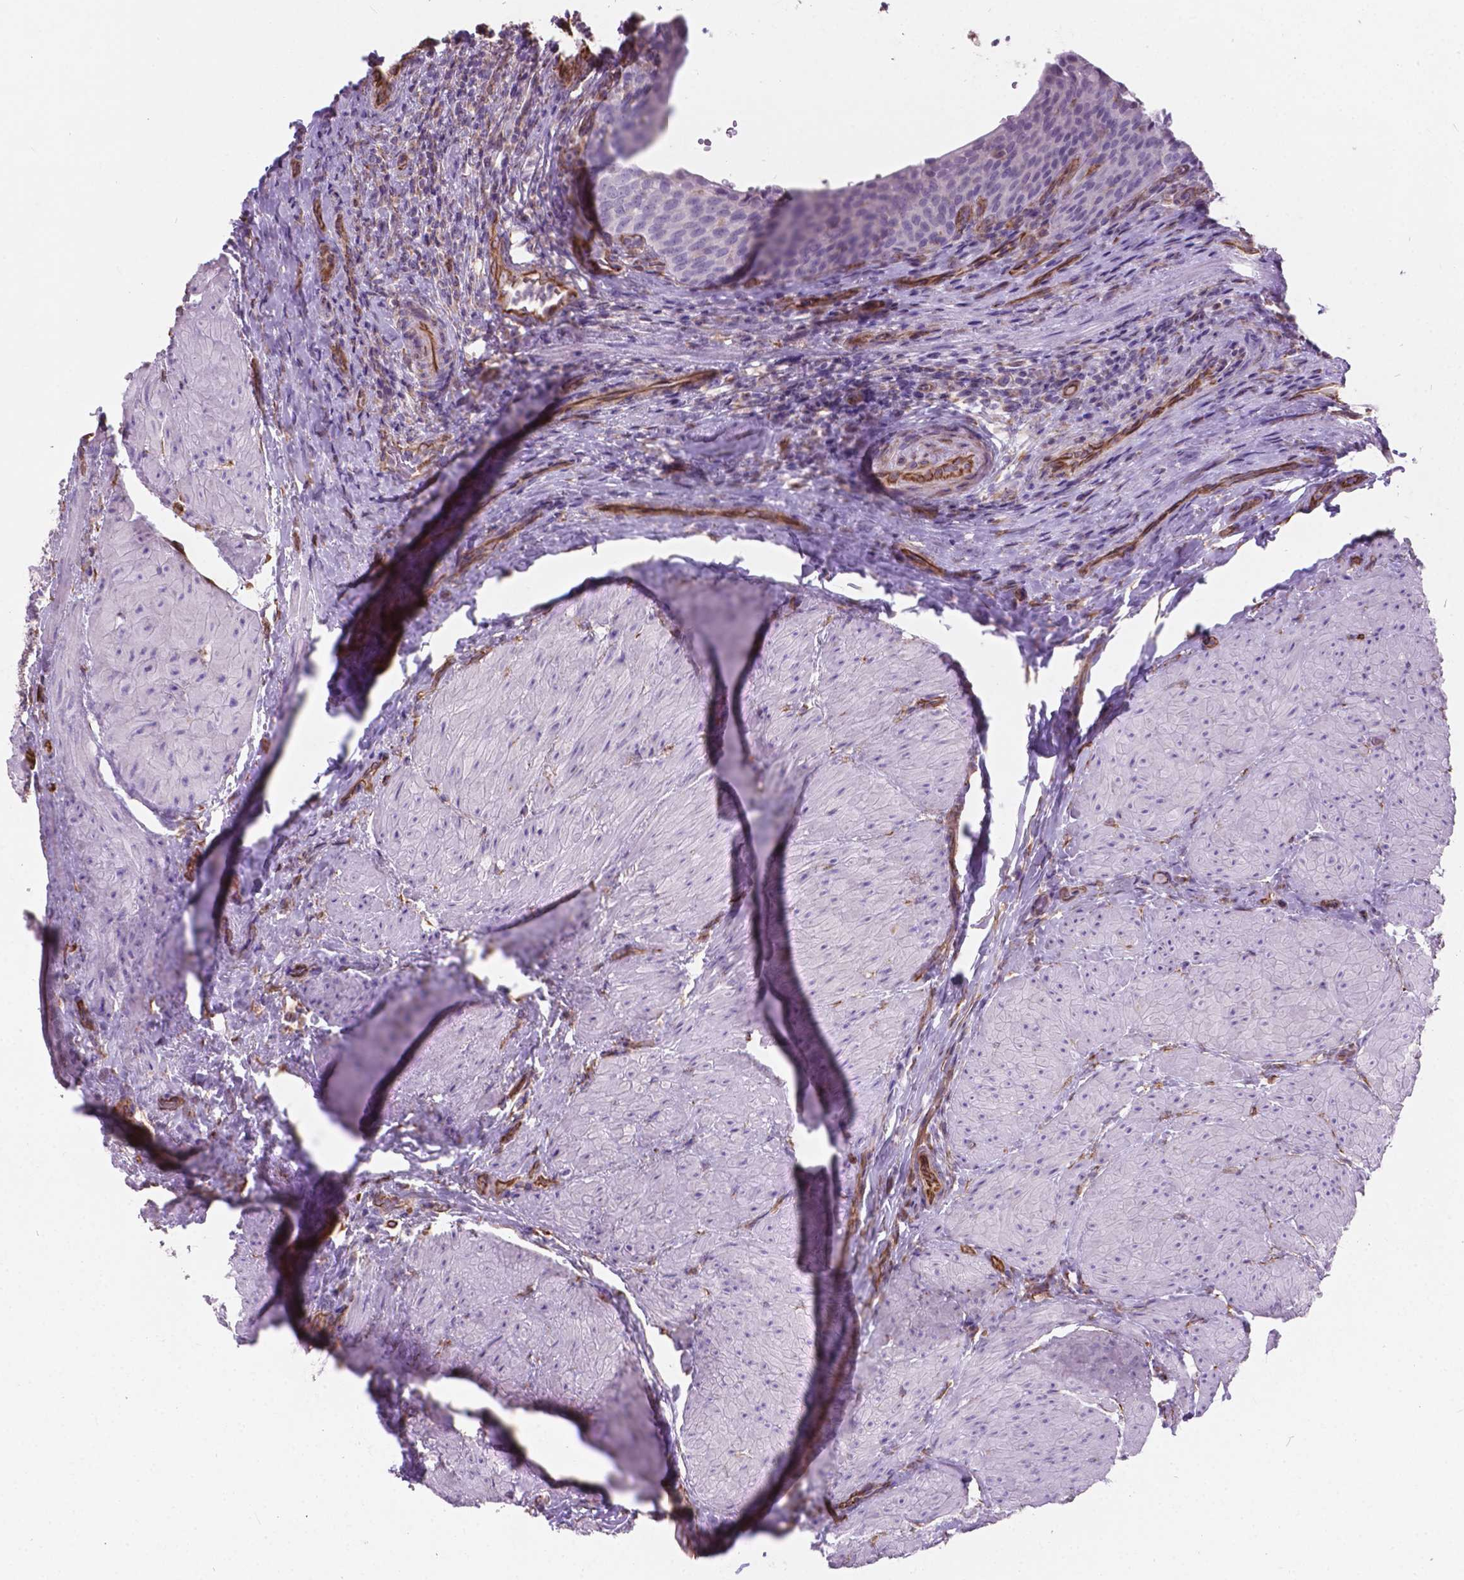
{"staining": {"intensity": "negative", "quantity": "none", "location": "none"}, "tissue": "urinary bladder", "cell_type": "Urothelial cells", "image_type": "normal", "snomed": [{"axis": "morphology", "description": "Normal tissue, NOS"}, {"axis": "topography", "description": "Urinary bladder"}, {"axis": "topography", "description": "Peripheral nerve tissue"}], "caption": "An immunohistochemistry image of benign urinary bladder is shown. There is no staining in urothelial cells of urinary bladder. (DAB IHC, high magnification).", "gene": "AMOT", "patient": {"sex": "male", "age": 66}}